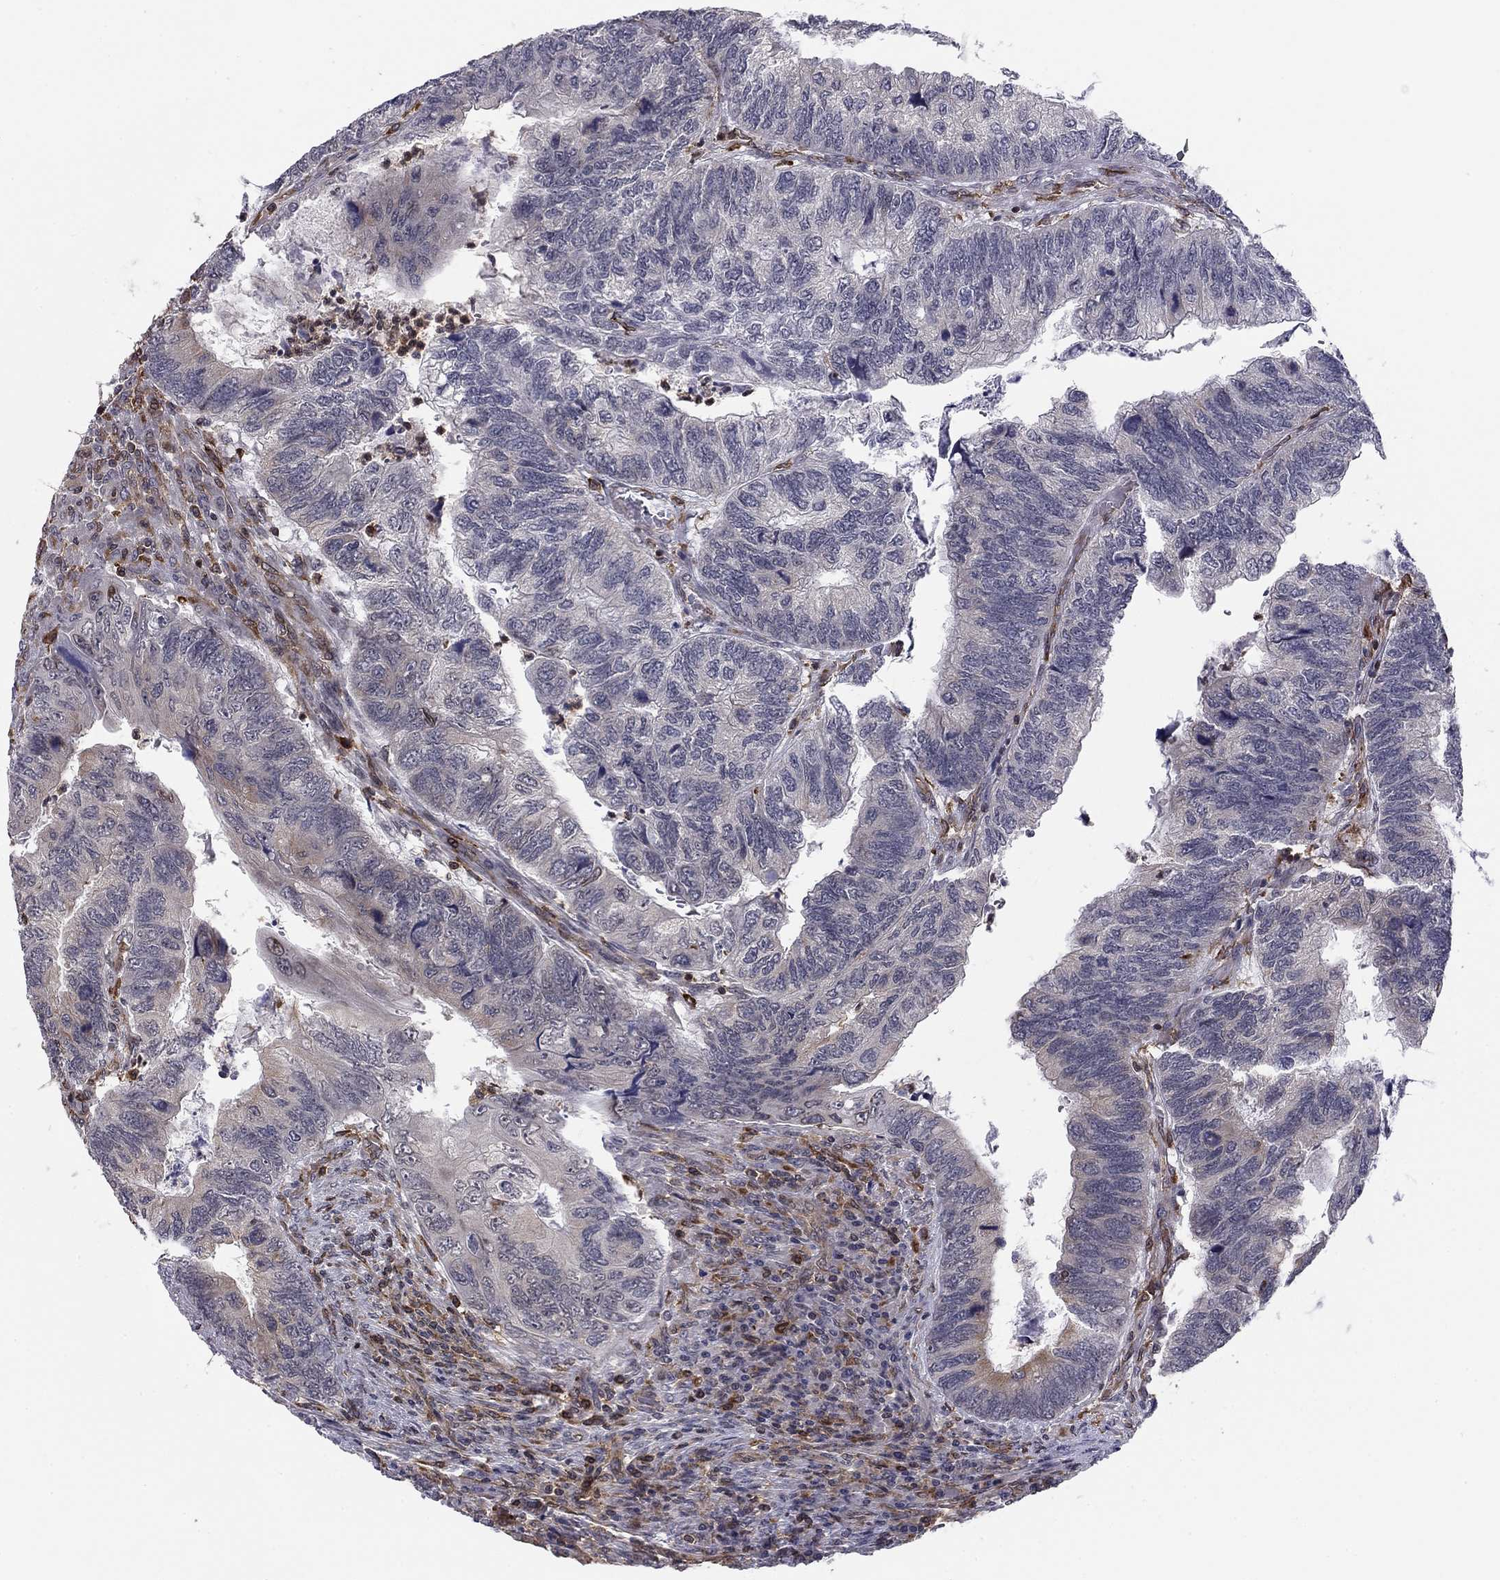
{"staining": {"intensity": "negative", "quantity": "none", "location": "none"}, "tissue": "colorectal cancer", "cell_type": "Tumor cells", "image_type": "cancer", "snomed": [{"axis": "morphology", "description": "Adenocarcinoma, NOS"}, {"axis": "topography", "description": "Colon"}], "caption": "Tumor cells show no significant positivity in colorectal cancer.", "gene": "PLCB2", "patient": {"sex": "female", "age": 67}}